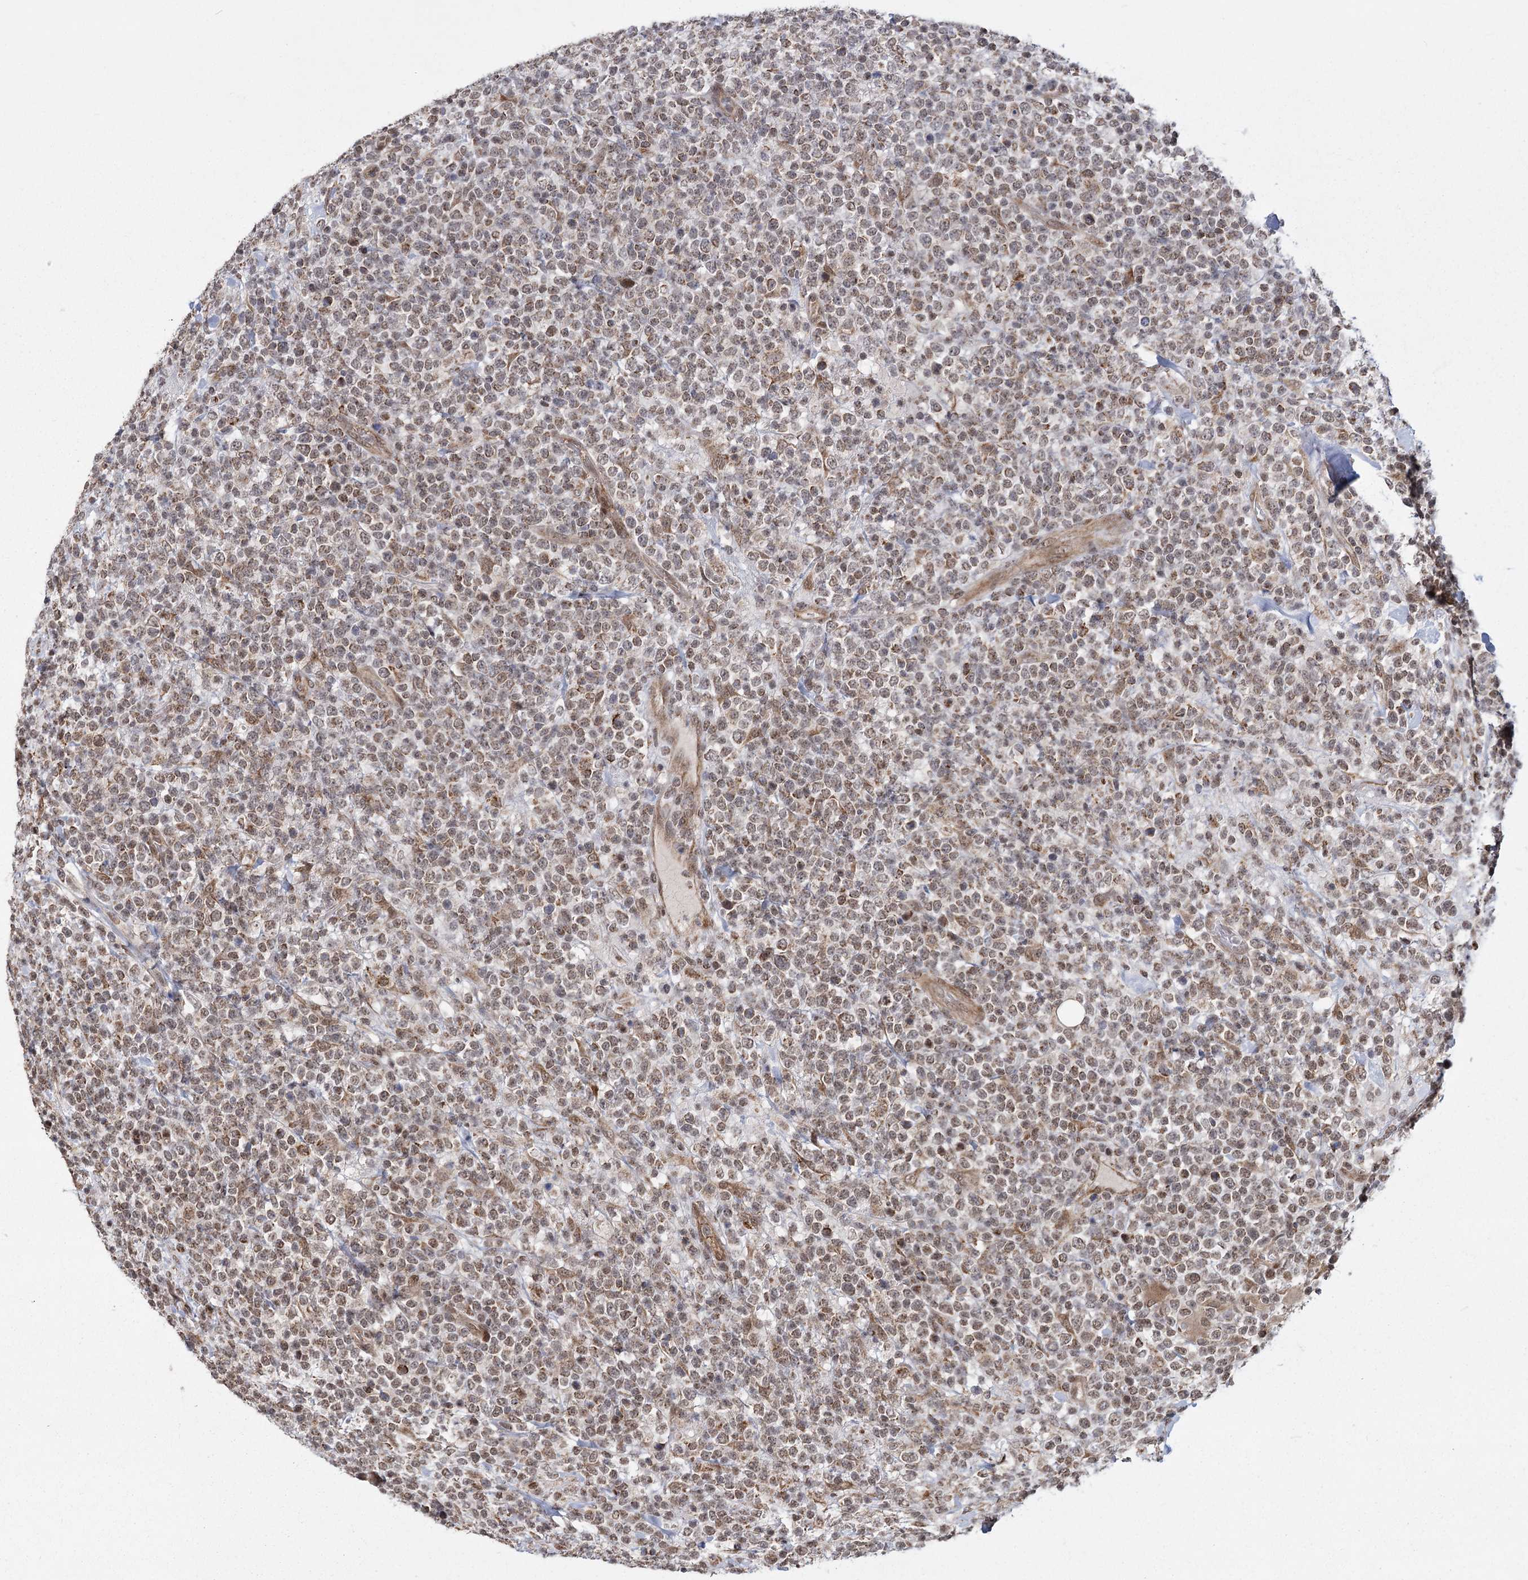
{"staining": {"intensity": "moderate", "quantity": ">75%", "location": "nuclear"}, "tissue": "lymphoma", "cell_type": "Tumor cells", "image_type": "cancer", "snomed": [{"axis": "morphology", "description": "Malignant lymphoma, non-Hodgkin's type, High grade"}, {"axis": "topography", "description": "Colon"}], "caption": "This photomicrograph demonstrates malignant lymphoma, non-Hodgkin's type (high-grade) stained with immunohistochemistry (IHC) to label a protein in brown. The nuclear of tumor cells show moderate positivity for the protein. Nuclei are counter-stained blue.", "gene": "ZCCHC24", "patient": {"sex": "female", "age": 53}}